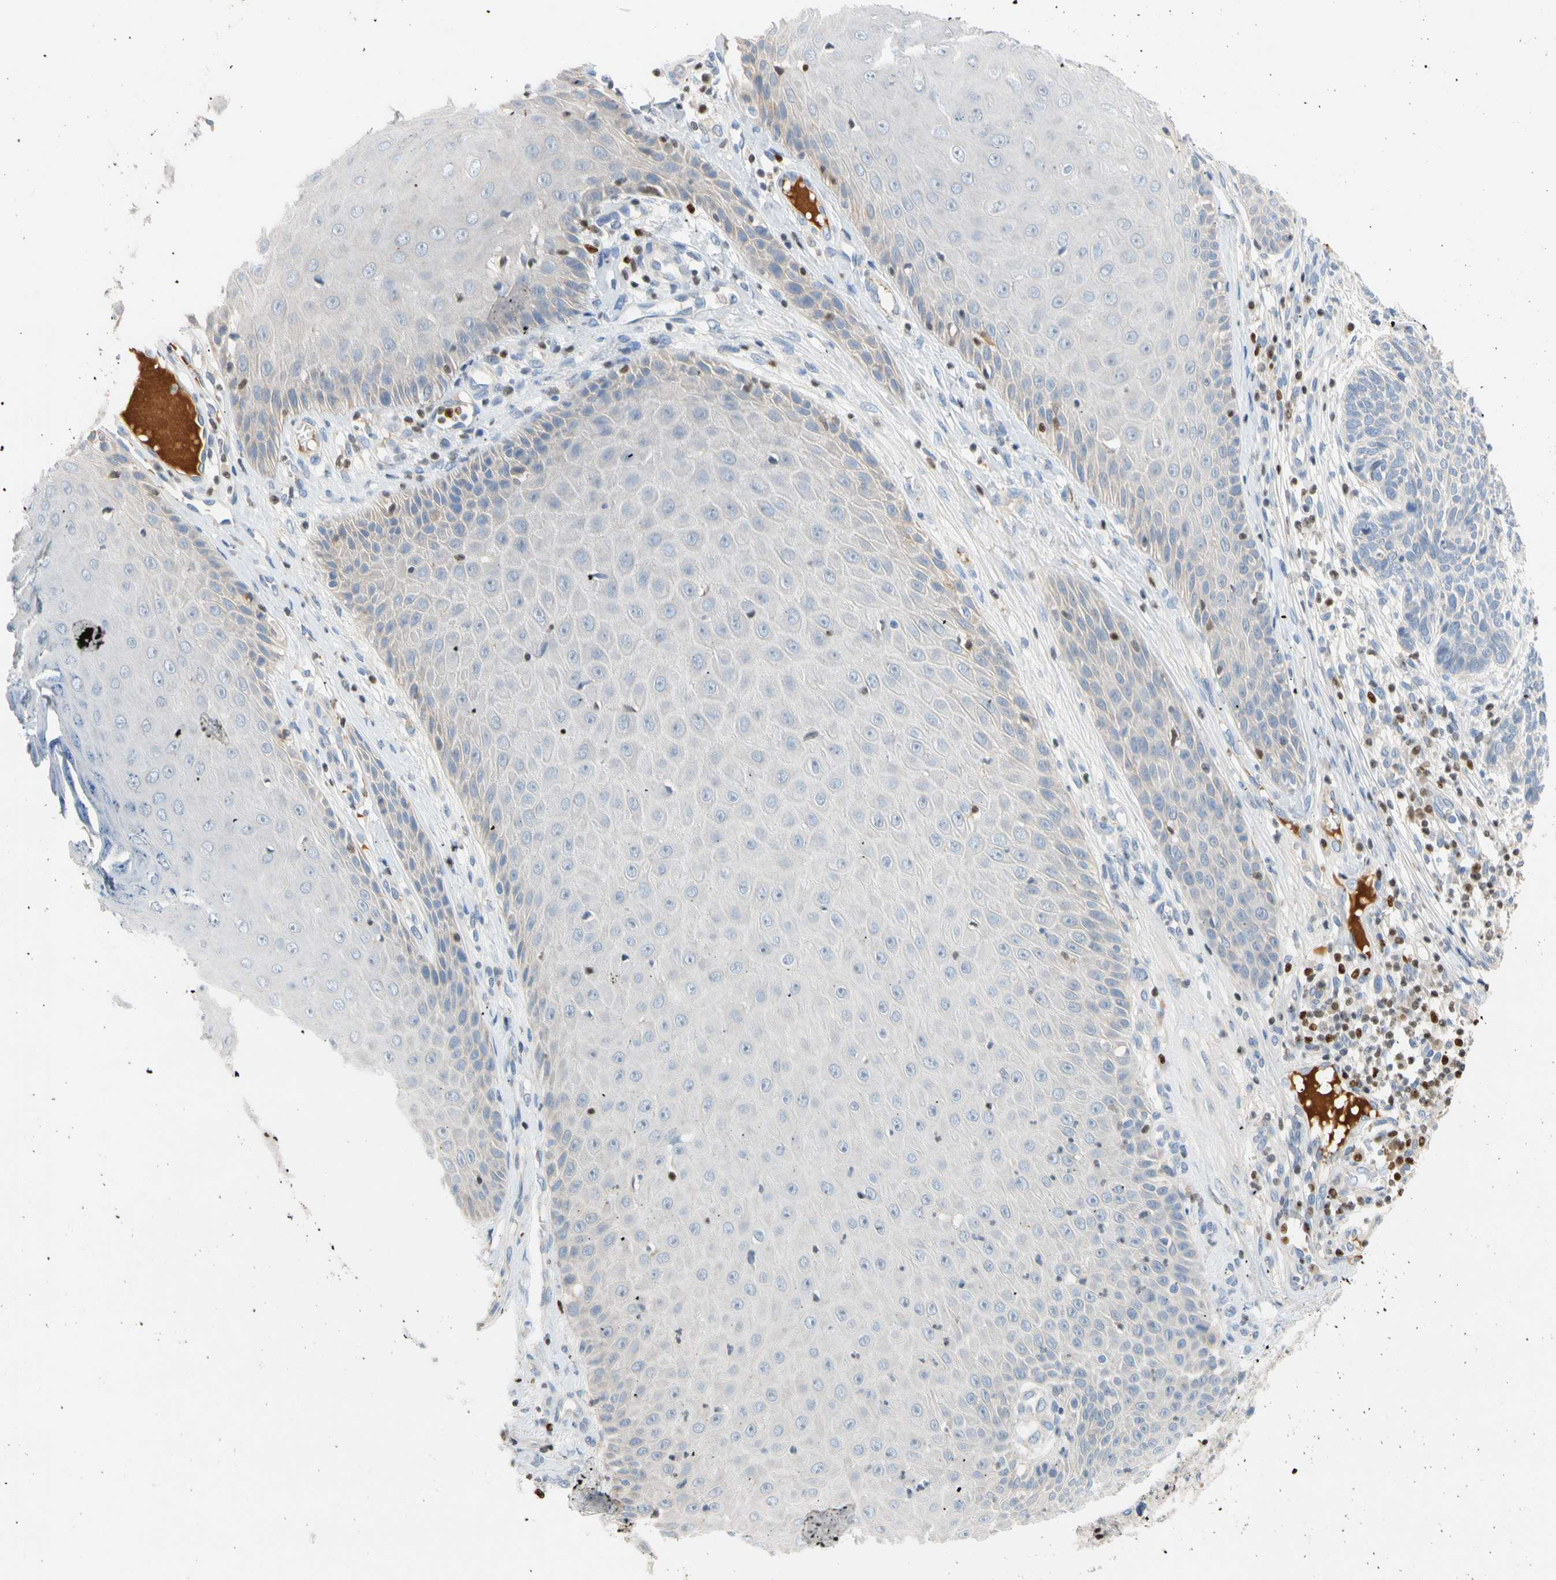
{"staining": {"intensity": "negative", "quantity": "none", "location": "none"}, "tissue": "skin cancer", "cell_type": "Tumor cells", "image_type": "cancer", "snomed": [{"axis": "morphology", "description": "Normal tissue, NOS"}, {"axis": "morphology", "description": "Basal cell carcinoma"}, {"axis": "topography", "description": "Skin"}], "caption": "Photomicrograph shows no significant protein expression in tumor cells of skin cancer.", "gene": "SP140", "patient": {"sex": "male", "age": 52}}